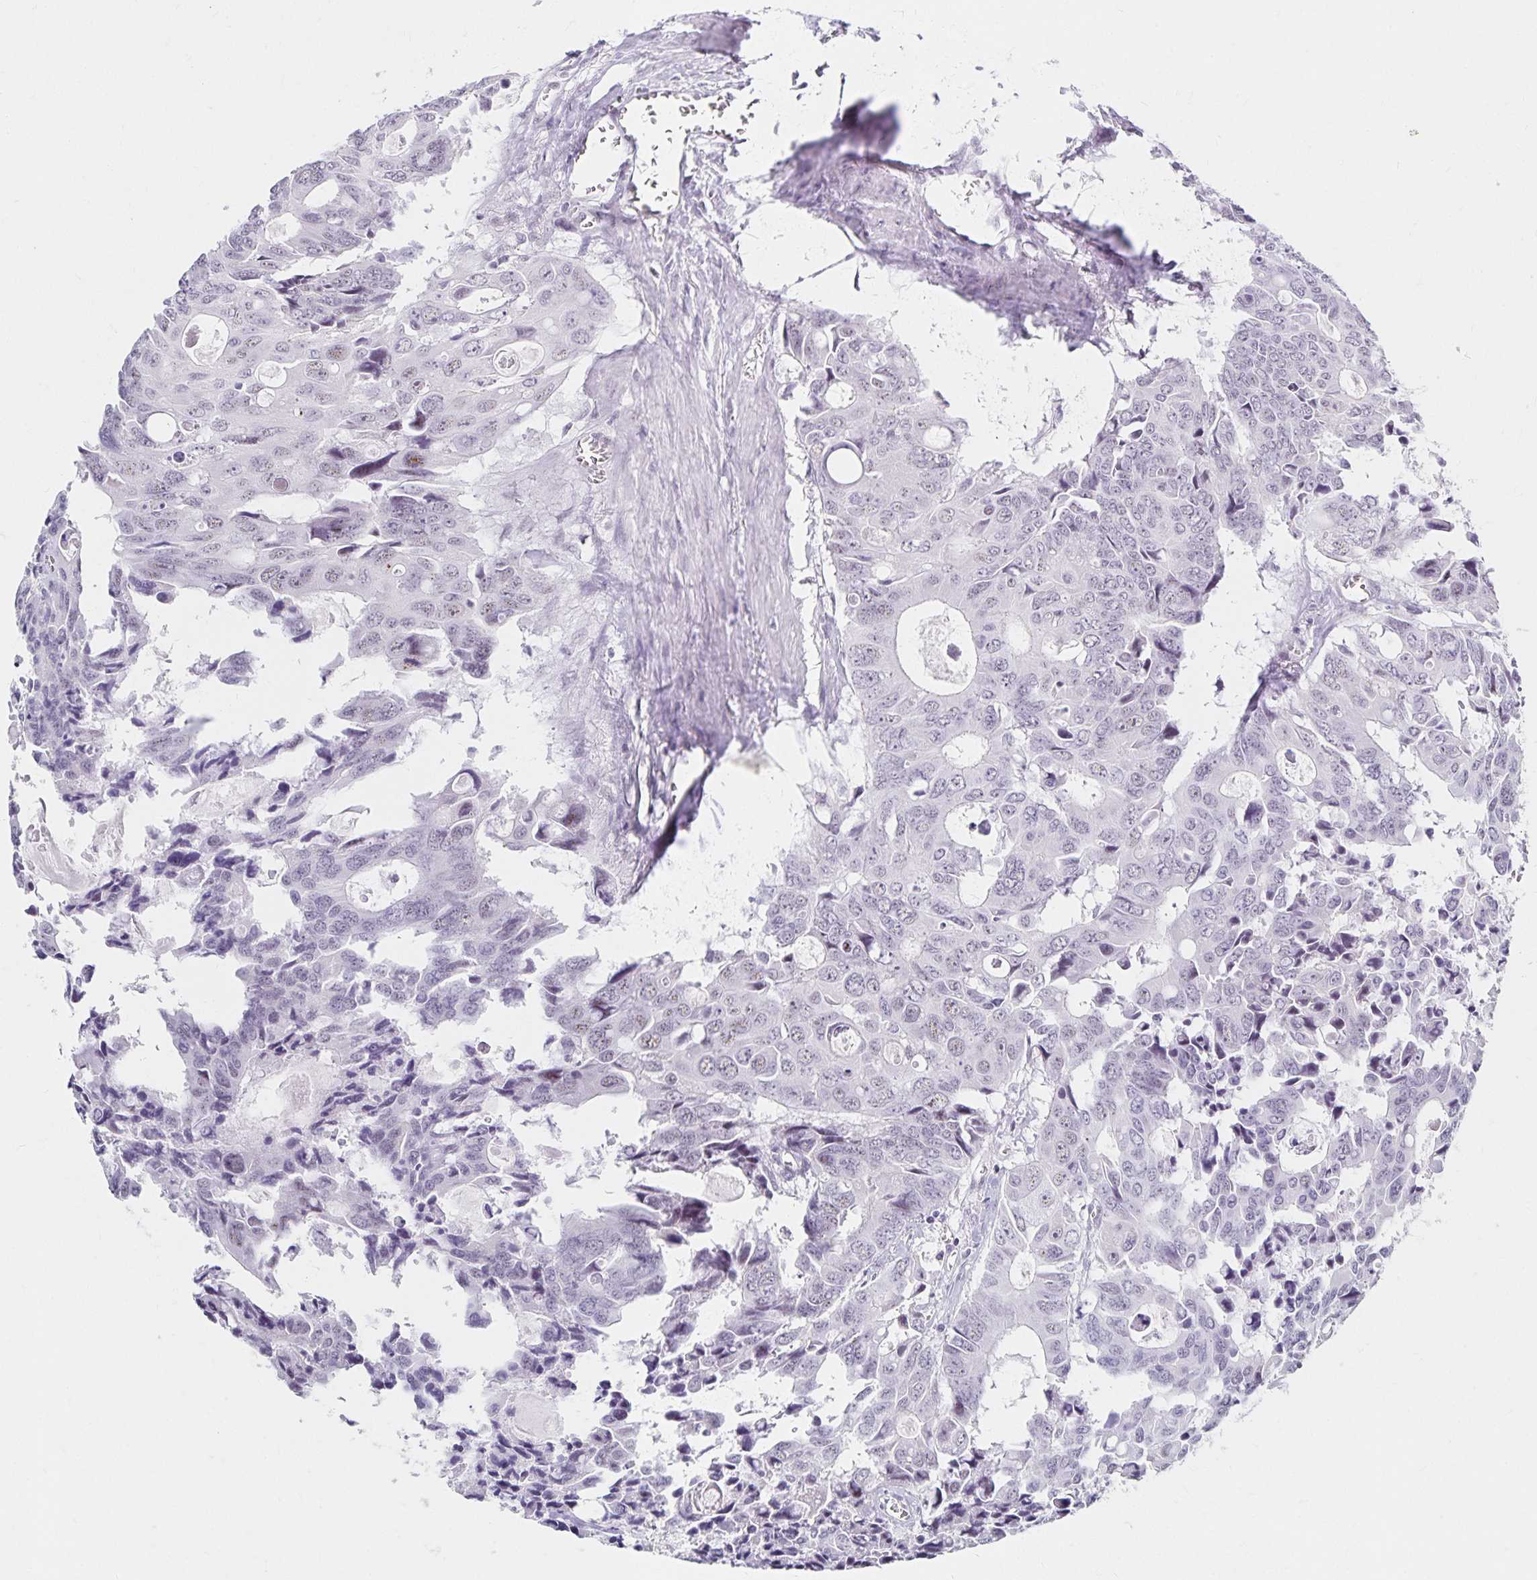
{"staining": {"intensity": "negative", "quantity": "none", "location": "none"}, "tissue": "colorectal cancer", "cell_type": "Tumor cells", "image_type": "cancer", "snomed": [{"axis": "morphology", "description": "Adenocarcinoma, NOS"}, {"axis": "topography", "description": "Rectum"}], "caption": "This is an immunohistochemistry photomicrograph of adenocarcinoma (colorectal). There is no staining in tumor cells.", "gene": "C20orf85", "patient": {"sex": "male", "age": 76}}